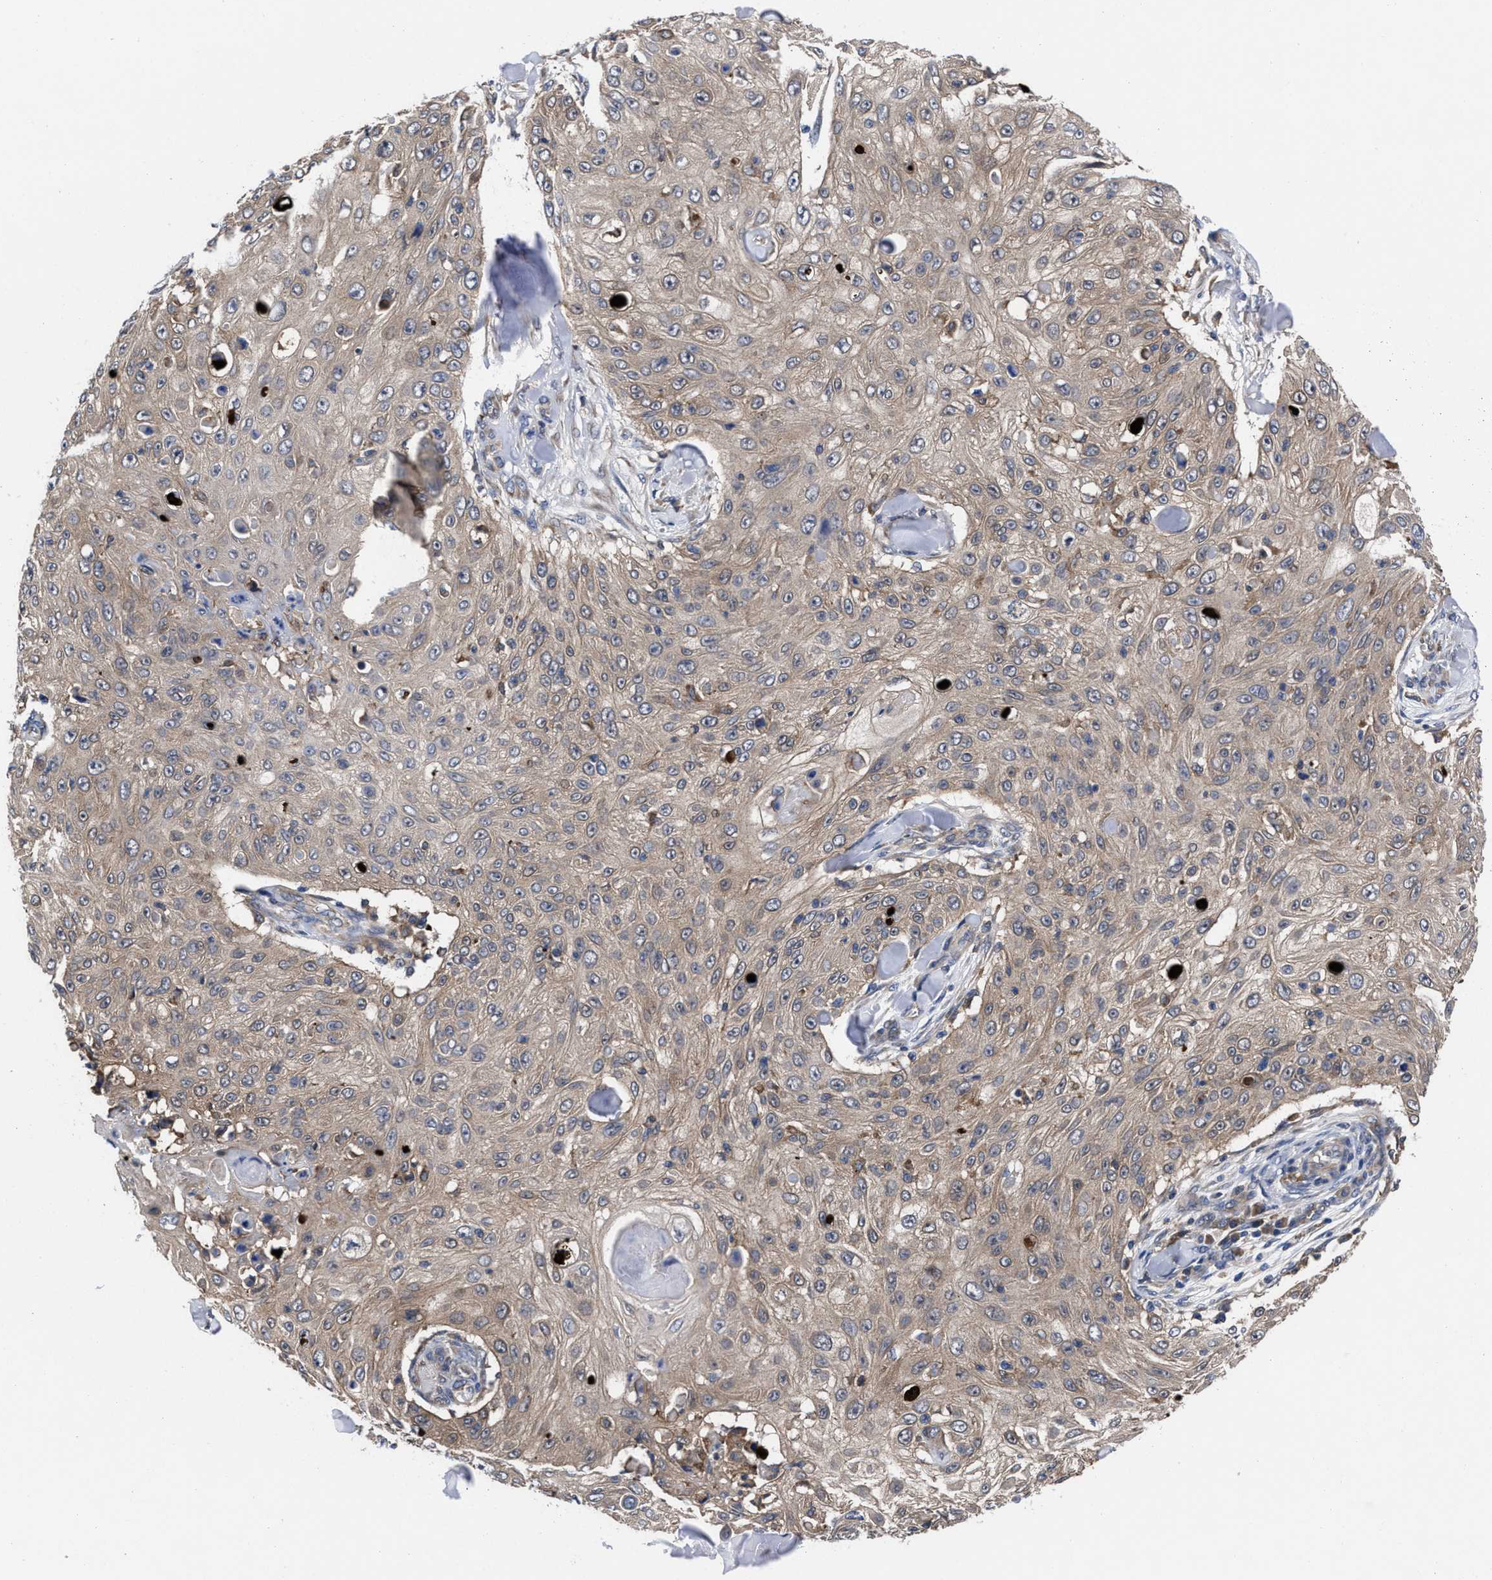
{"staining": {"intensity": "weak", "quantity": ">75%", "location": "cytoplasmic/membranous"}, "tissue": "skin cancer", "cell_type": "Tumor cells", "image_type": "cancer", "snomed": [{"axis": "morphology", "description": "Squamous cell carcinoma, NOS"}, {"axis": "topography", "description": "Skin"}], "caption": "IHC histopathology image of skin squamous cell carcinoma stained for a protein (brown), which demonstrates low levels of weak cytoplasmic/membranous expression in approximately >75% of tumor cells.", "gene": "TXNDC17", "patient": {"sex": "male", "age": 86}}